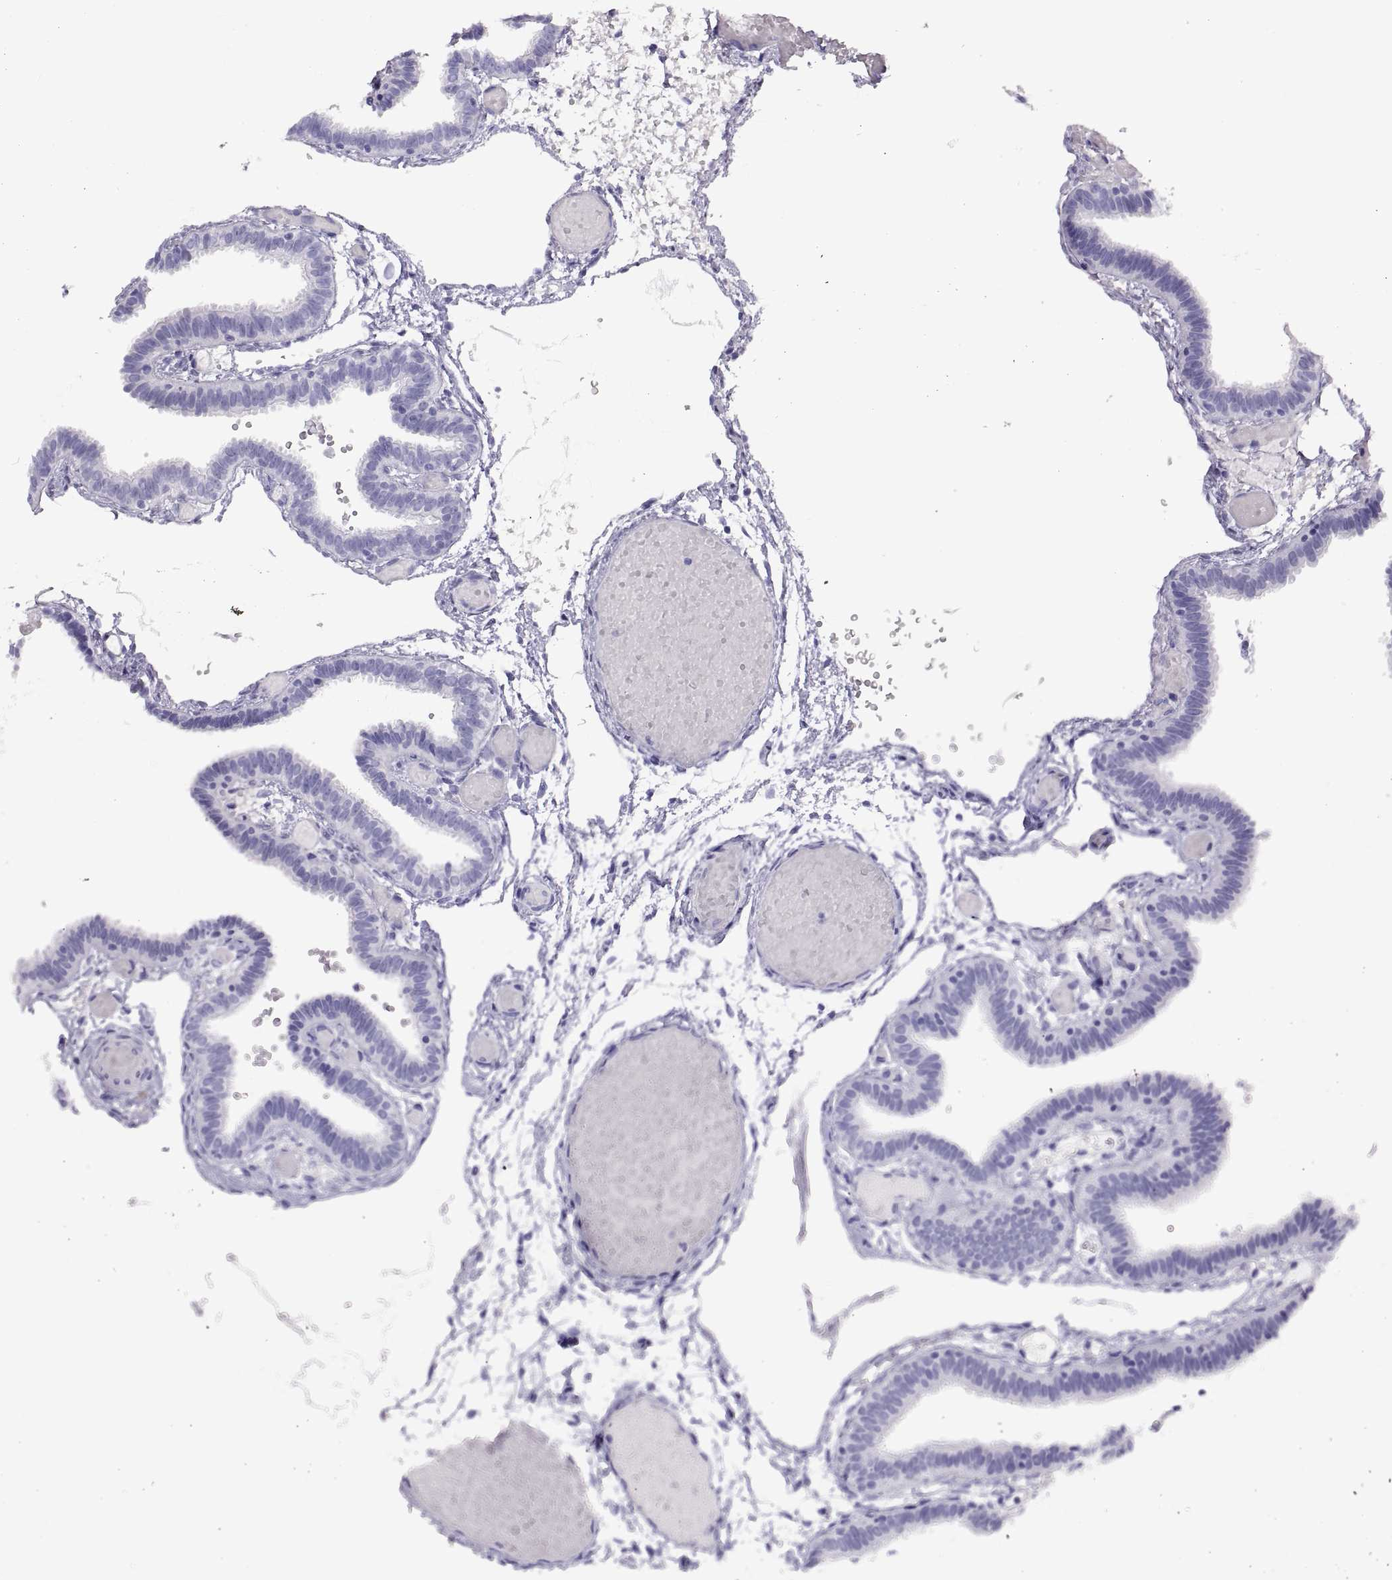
{"staining": {"intensity": "negative", "quantity": "none", "location": "none"}, "tissue": "fallopian tube", "cell_type": "Glandular cells", "image_type": "normal", "snomed": [{"axis": "morphology", "description": "Normal tissue, NOS"}, {"axis": "topography", "description": "Fallopian tube"}], "caption": "Fallopian tube was stained to show a protein in brown. There is no significant expression in glandular cells.", "gene": "RLBP1", "patient": {"sex": "female", "age": 37}}